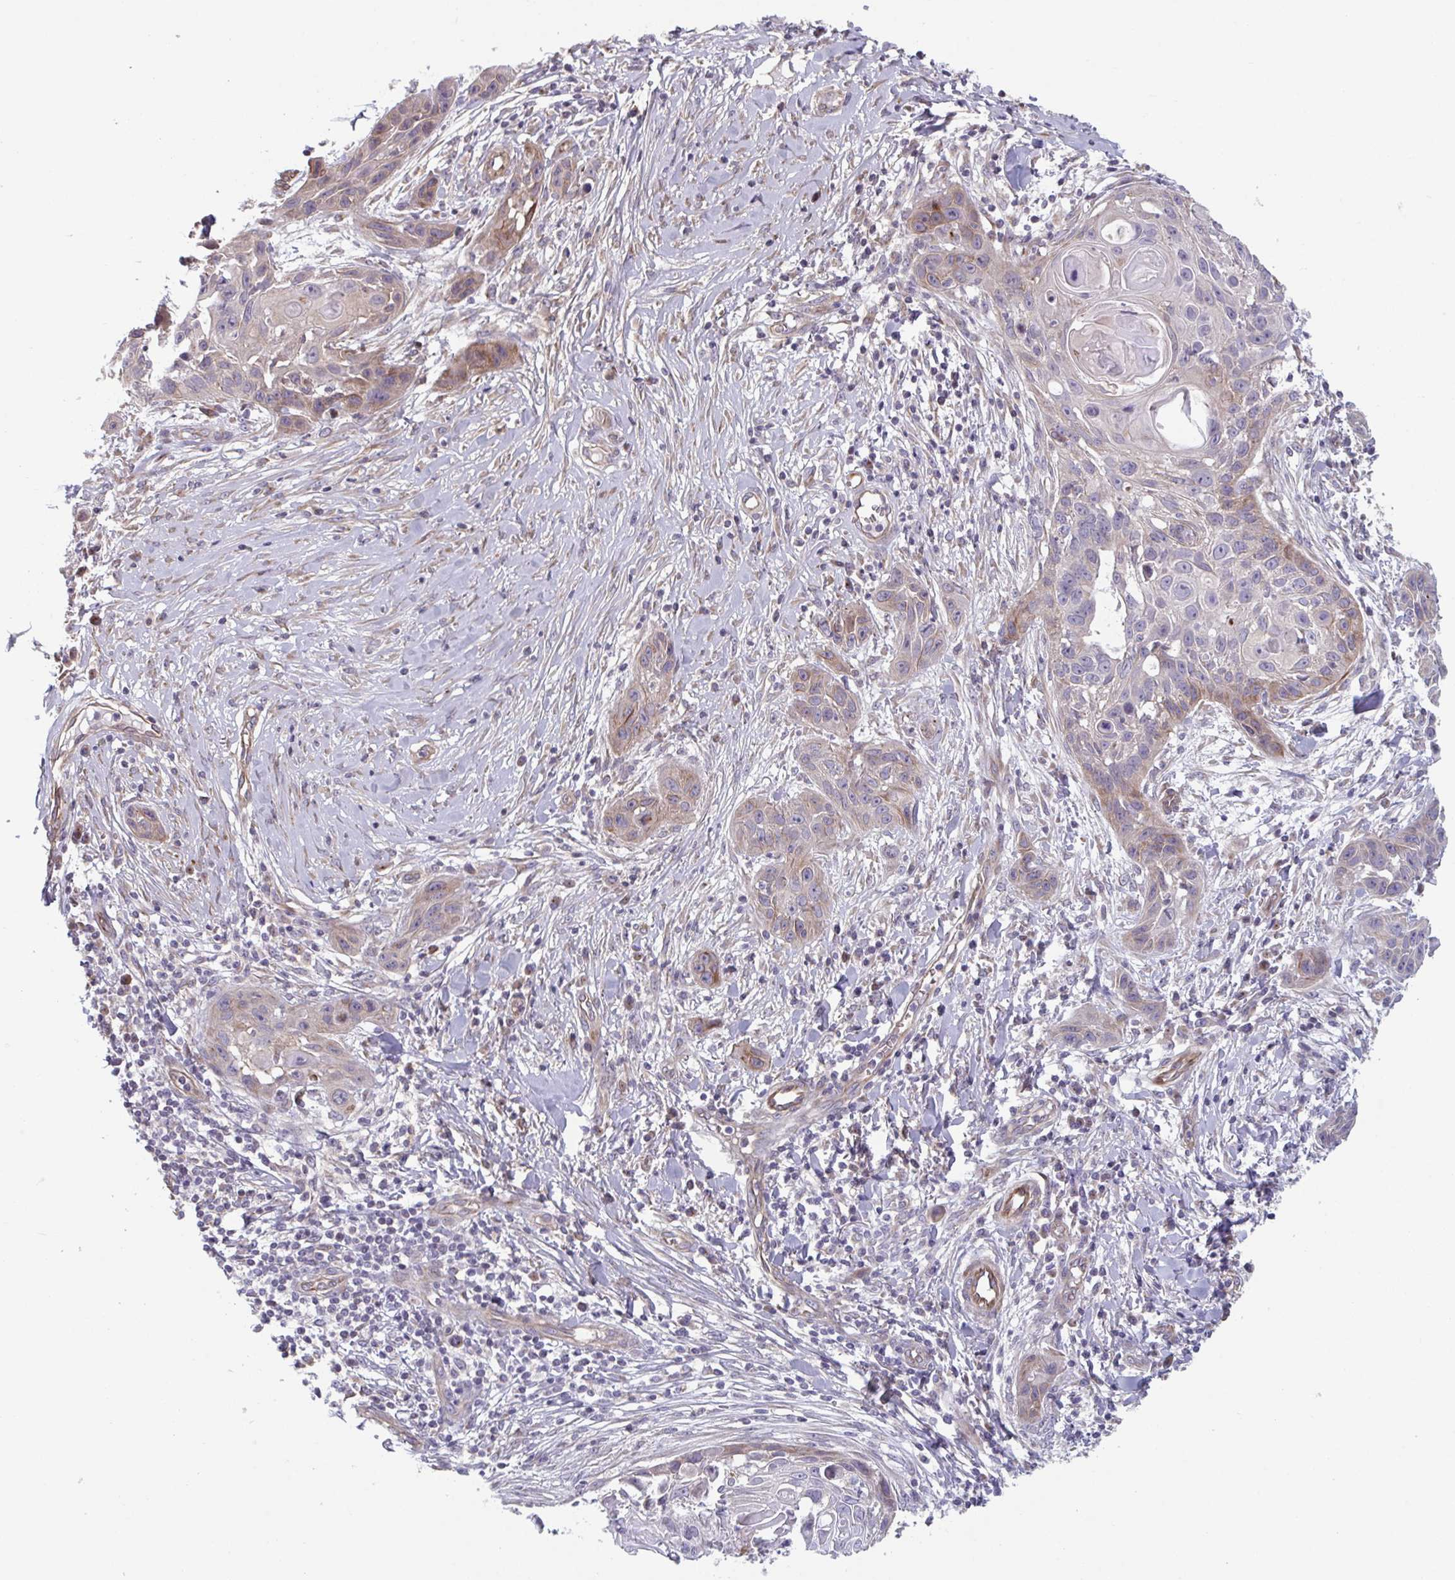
{"staining": {"intensity": "weak", "quantity": "<25%", "location": "cytoplasmic/membranous"}, "tissue": "skin cancer", "cell_type": "Tumor cells", "image_type": "cancer", "snomed": [{"axis": "morphology", "description": "Squamous cell carcinoma, NOS"}, {"axis": "topography", "description": "Skin"}, {"axis": "topography", "description": "Vulva"}], "caption": "High magnification brightfield microscopy of skin cancer (squamous cell carcinoma) stained with DAB (brown) and counterstained with hematoxylin (blue): tumor cells show no significant staining.", "gene": "TNFSF10", "patient": {"sex": "female", "age": 83}}